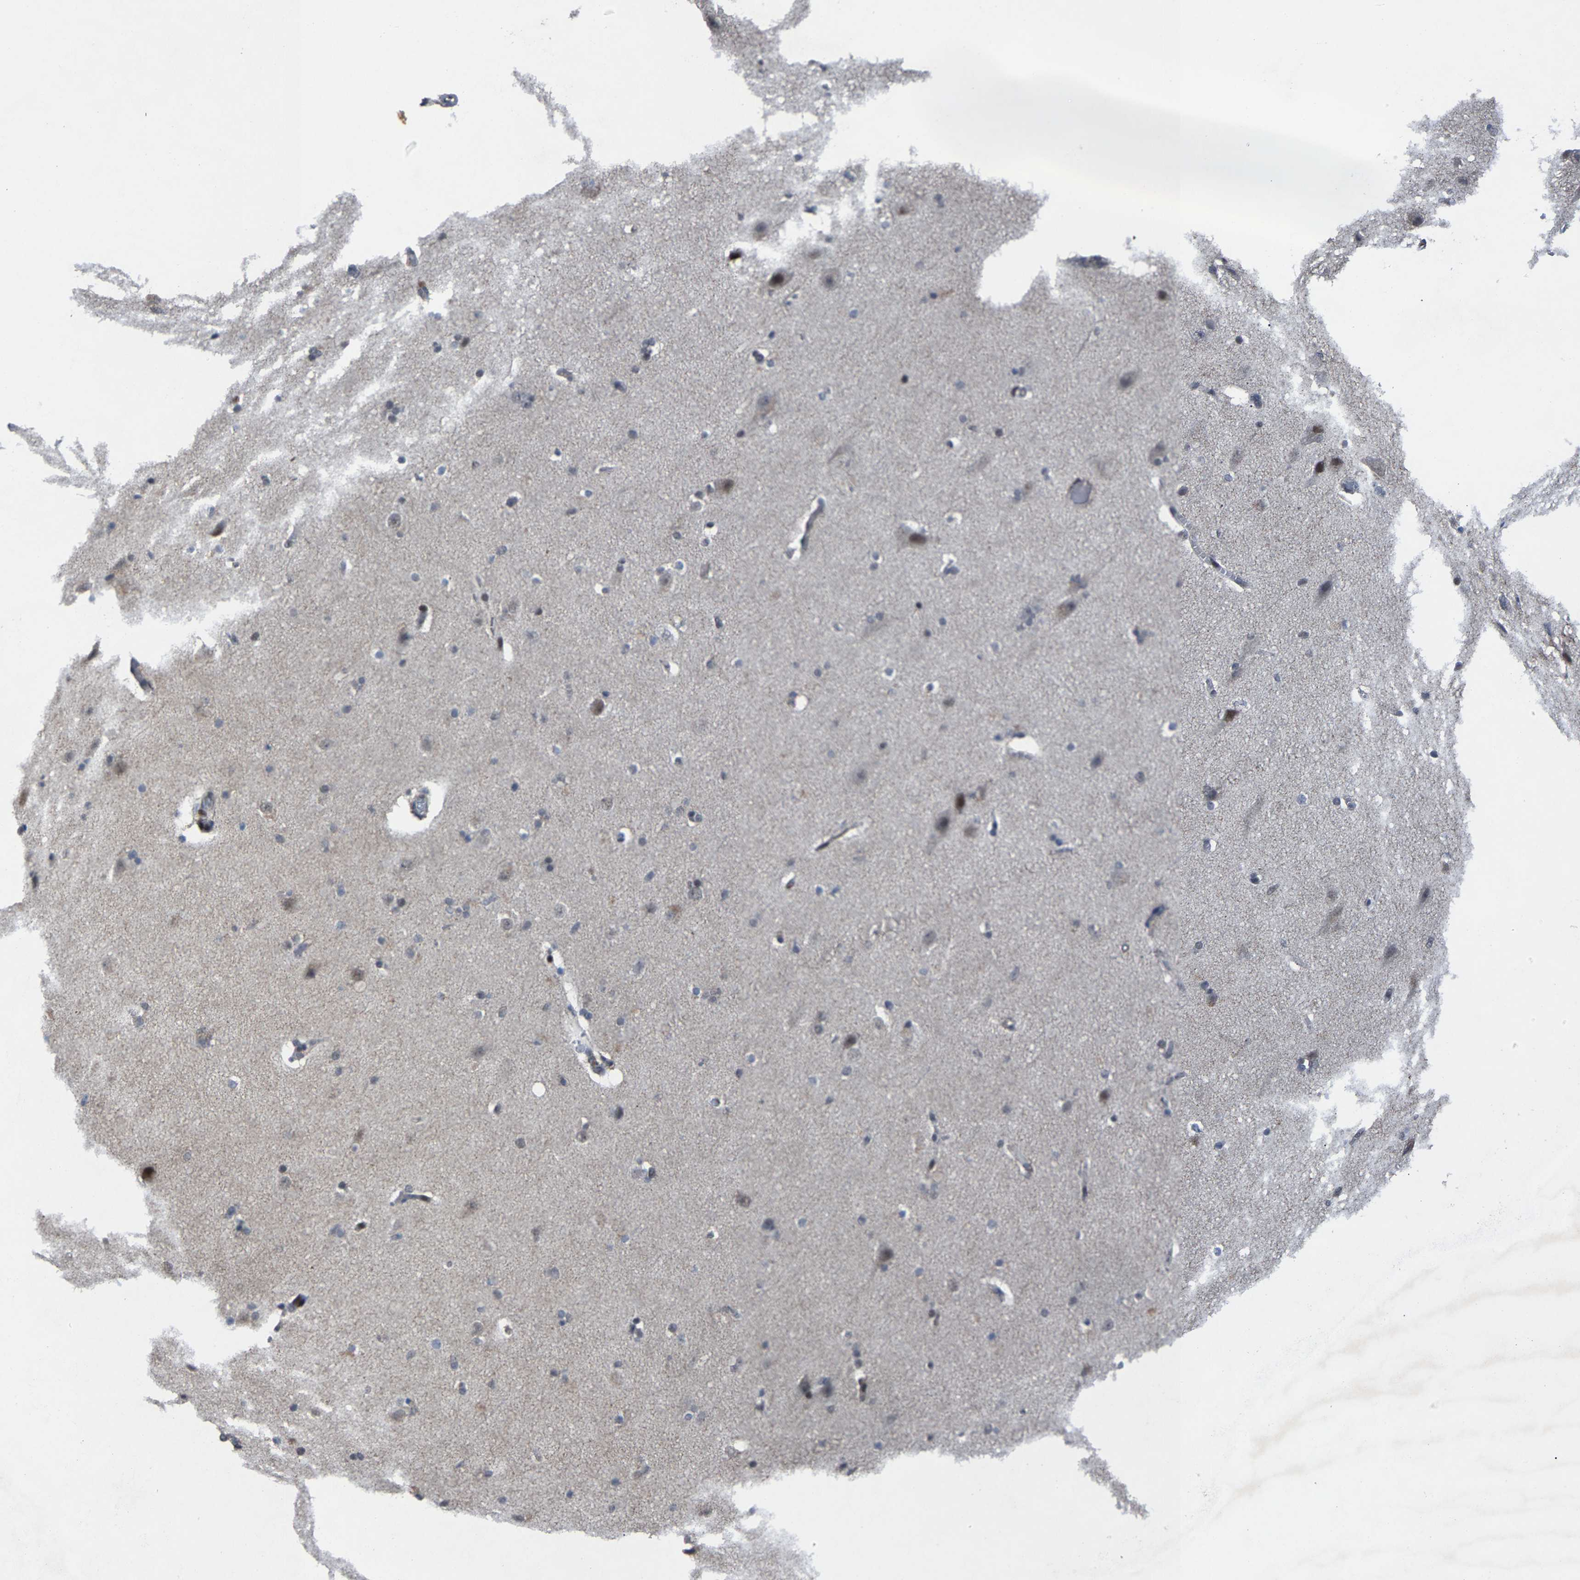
{"staining": {"intensity": "negative", "quantity": "none", "location": "none"}, "tissue": "cerebral cortex", "cell_type": "Endothelial cells", "image_type": "normal", "snomed": [{"axis": "morphology", "description": "Normal tissue, NOS"}, {"axis": "topography", "description": "Cerebral cortex"}, {"axis": "topography", "description": "Hippocampus"}], "caption": "Immunohistochemical staining of unremarkable human cerebral cortex exhibits no significant staining in endothelial cells.", "gene": "LSM8", "patient": {"sex": "female", "age": 19}}